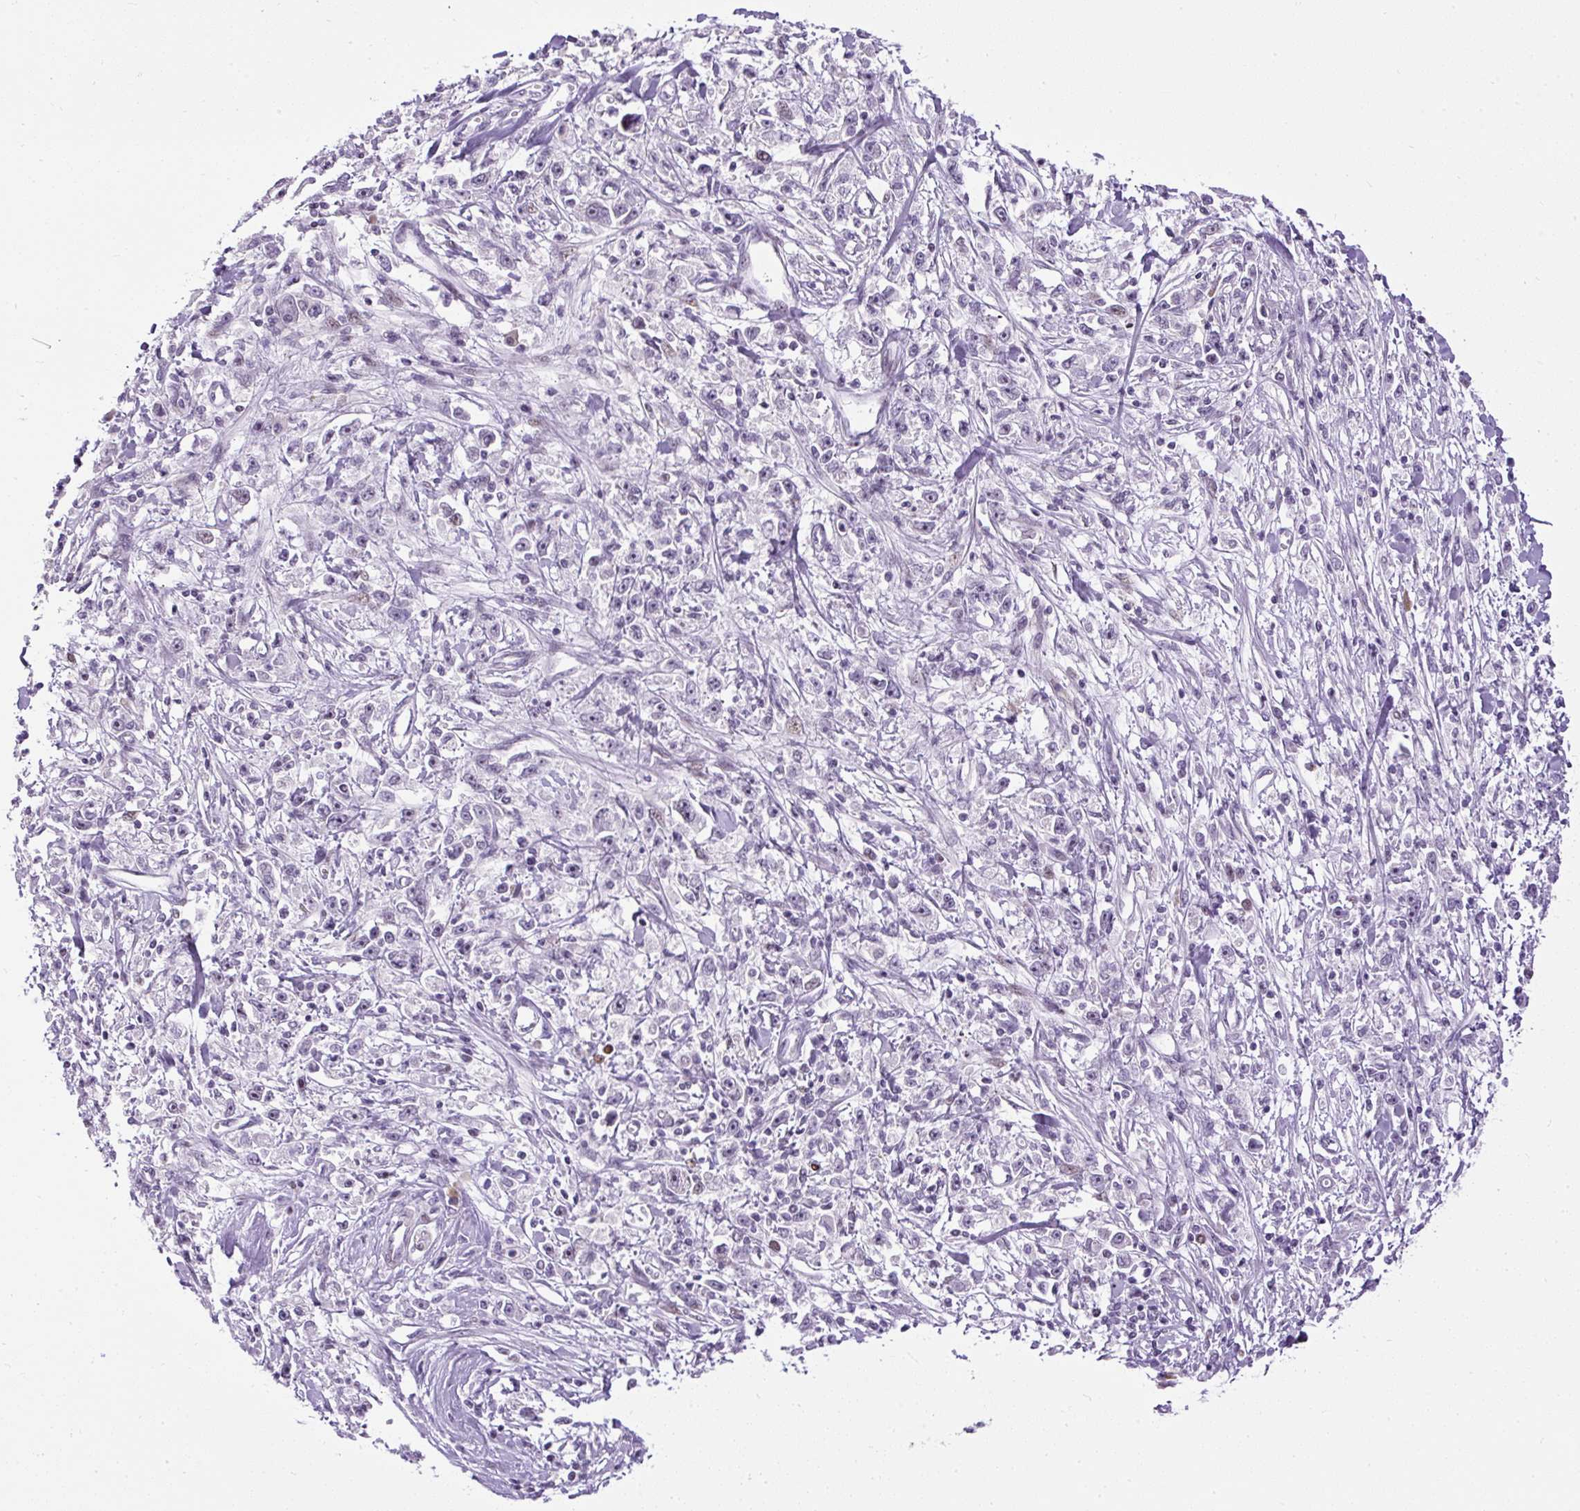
{"staining": {"intensity": "weak", "quantity": "<25%", "location": "nuclear"}, "tissue": "stomach cancer", "cell_type": "Tumor cells", "image_type": "cancer", "snomed": [{"axis": "morphology", "description": "Adenocarcinoma, NOS"}, {"axis": "topography", "description": "Stomach"}], "caption": "Immunohistochemistry of stomach adenocarcinoma shows no expression in tumor cells.", "gene": "ARHGEF18", "patient": {"sex": "female", "age": 59}}